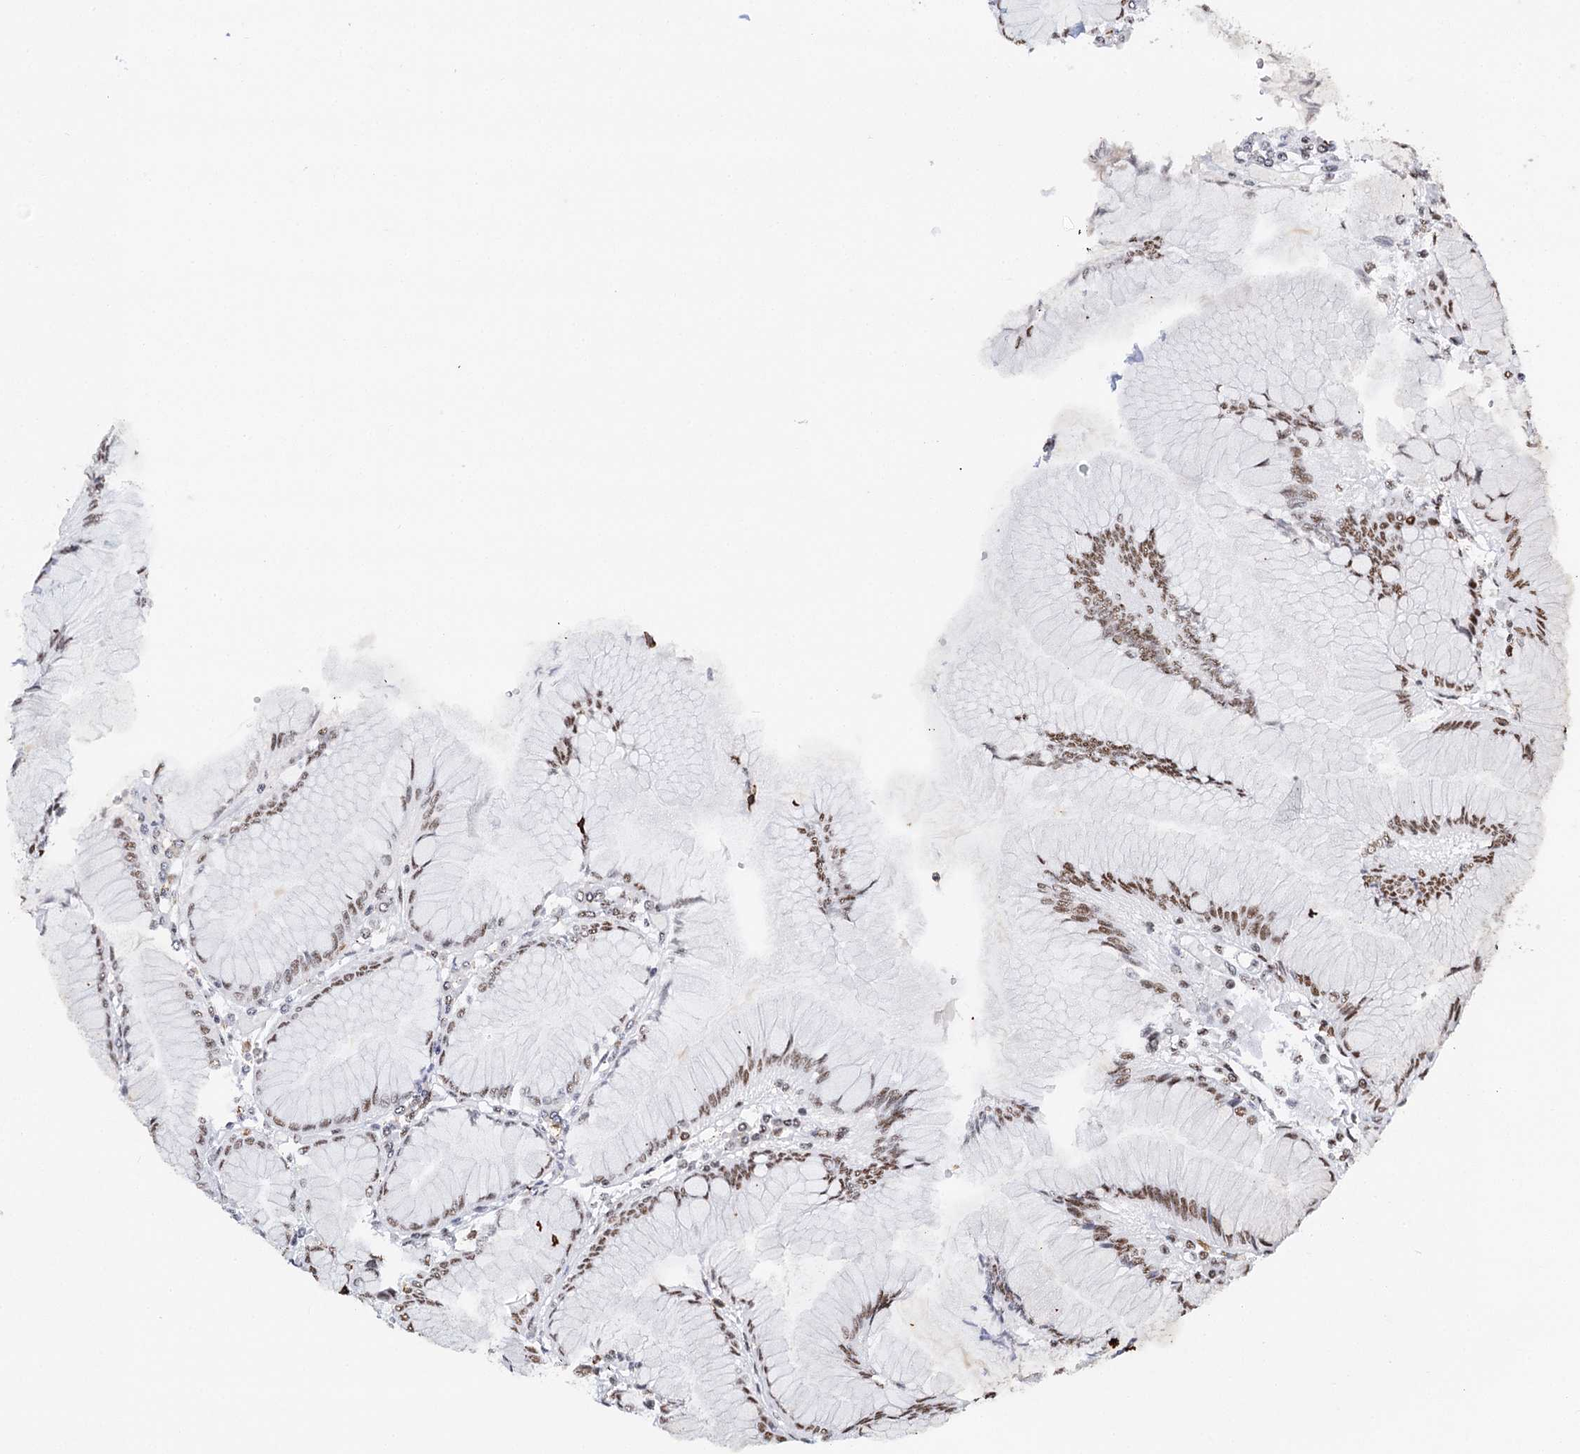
{"staining": {"intensity": "moderate", "quantity": "<25%", "location": "nuclear"}, "tissue": "stomach", "cell_type": "Glandular cells", "image_type": "normal", "snomed": [{"axis": "morphology", "description": "Normal tissue, NOS"}, {"axis": "topography", "description": "Stomach"}], "caption": "An immunohistochemistry (IHC) micrograph of benign tissue is shown. Protein staining in brown shows moderate nuclear positivity in stomach within glandular cells. (Brightfield microscopy of DAB IHC at high magnification).", "gene": "BARD1", "patient": {"sex": "female", "age": 57}}